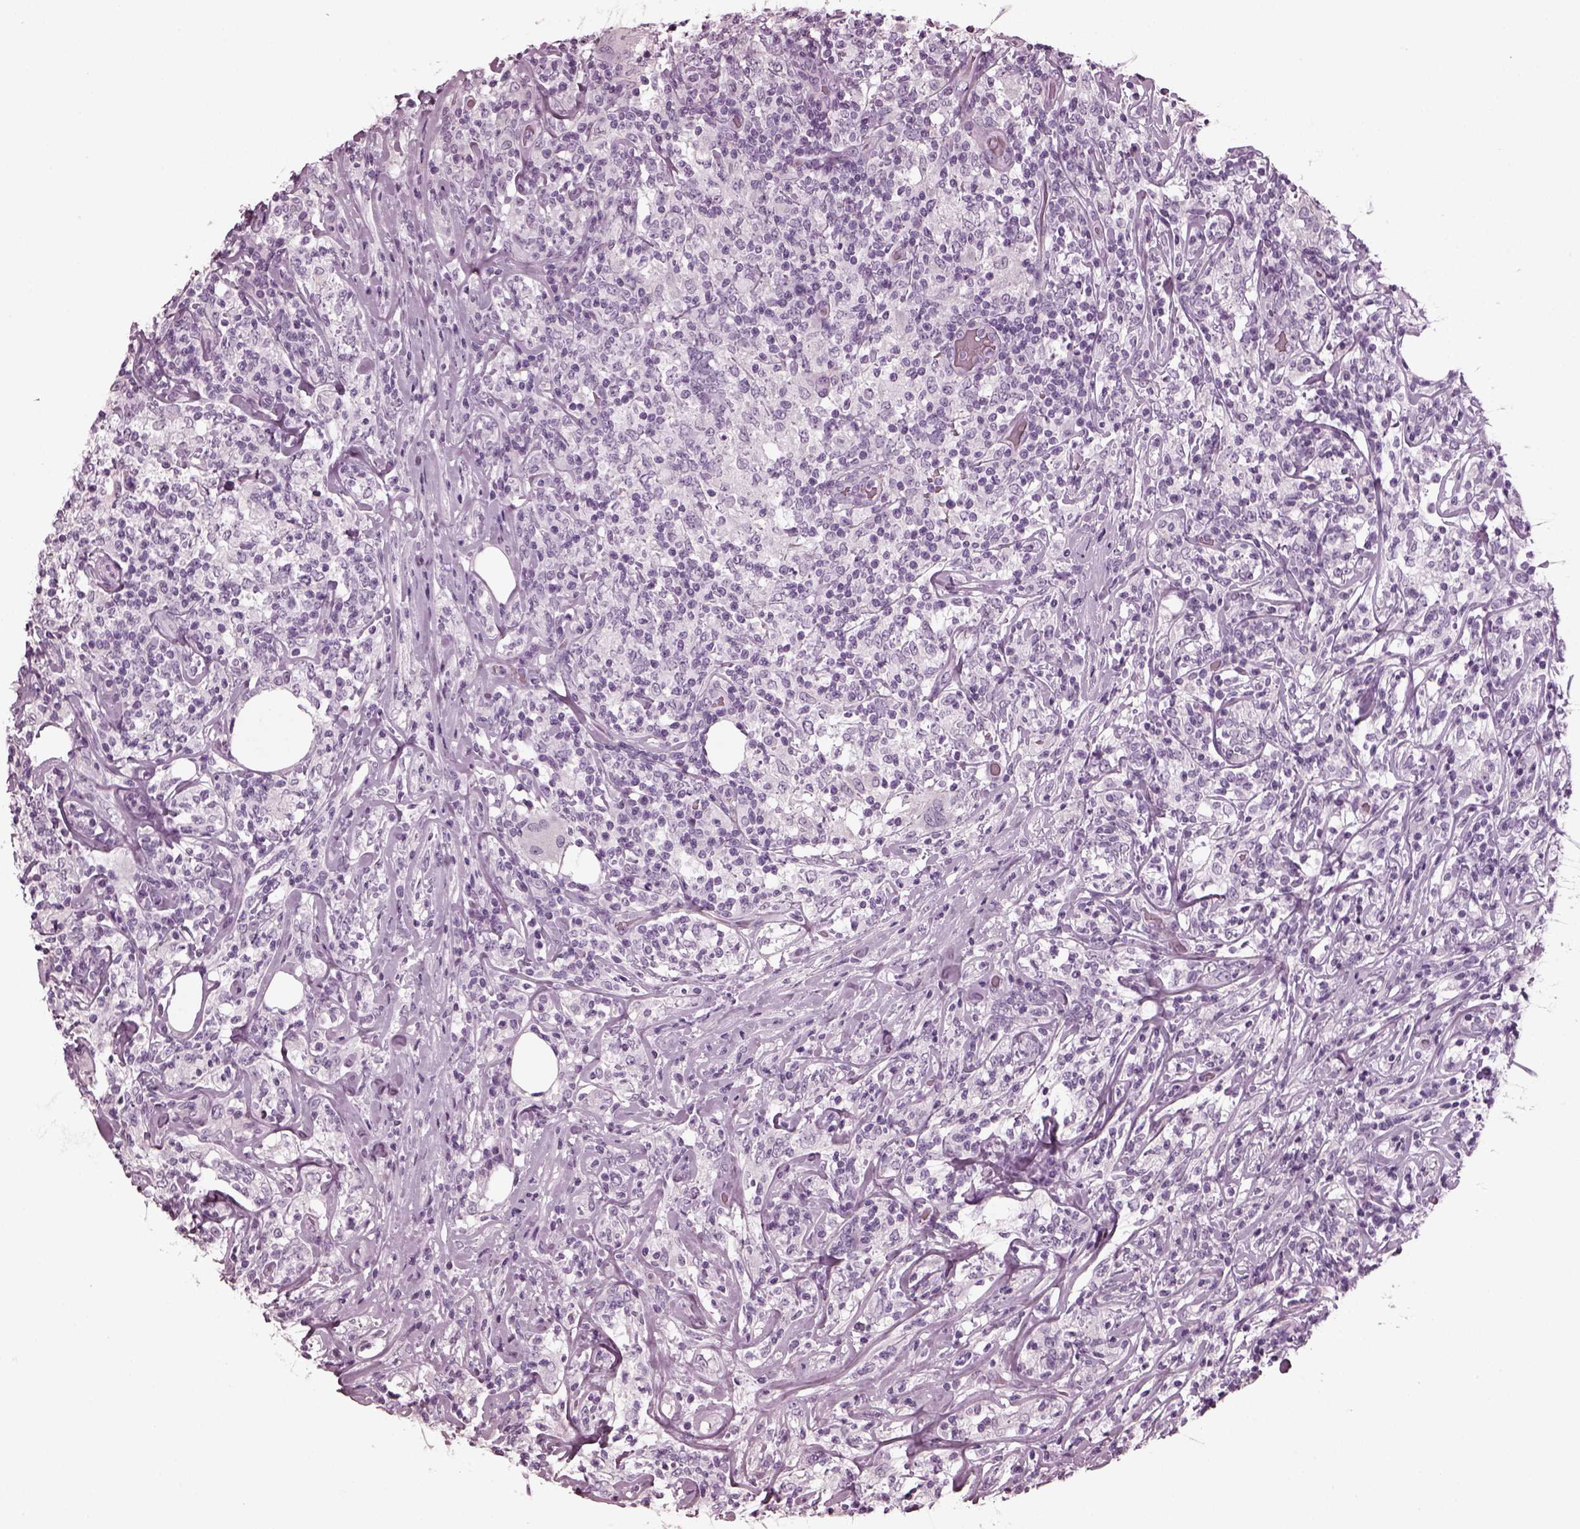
{"staining": {"intensity": "negative", "quantity": "none", "location": "none"}, "tissue": "lymphoma", "cell_type": "Tumor cells", "image_type": "cancer", "snomed": [{"axis": "morphology", "description": "Malignant lymphoma, non-Hodgkin's type, High grade"}, {"axis": "topography", "description": "Lymph node"}], "caption": "Immunohistochemistry (IHC) of lymphoma displays no expression in tumor cells.", "gene": "RCVRN", "patient": {"sex": "female", "age": 84}}